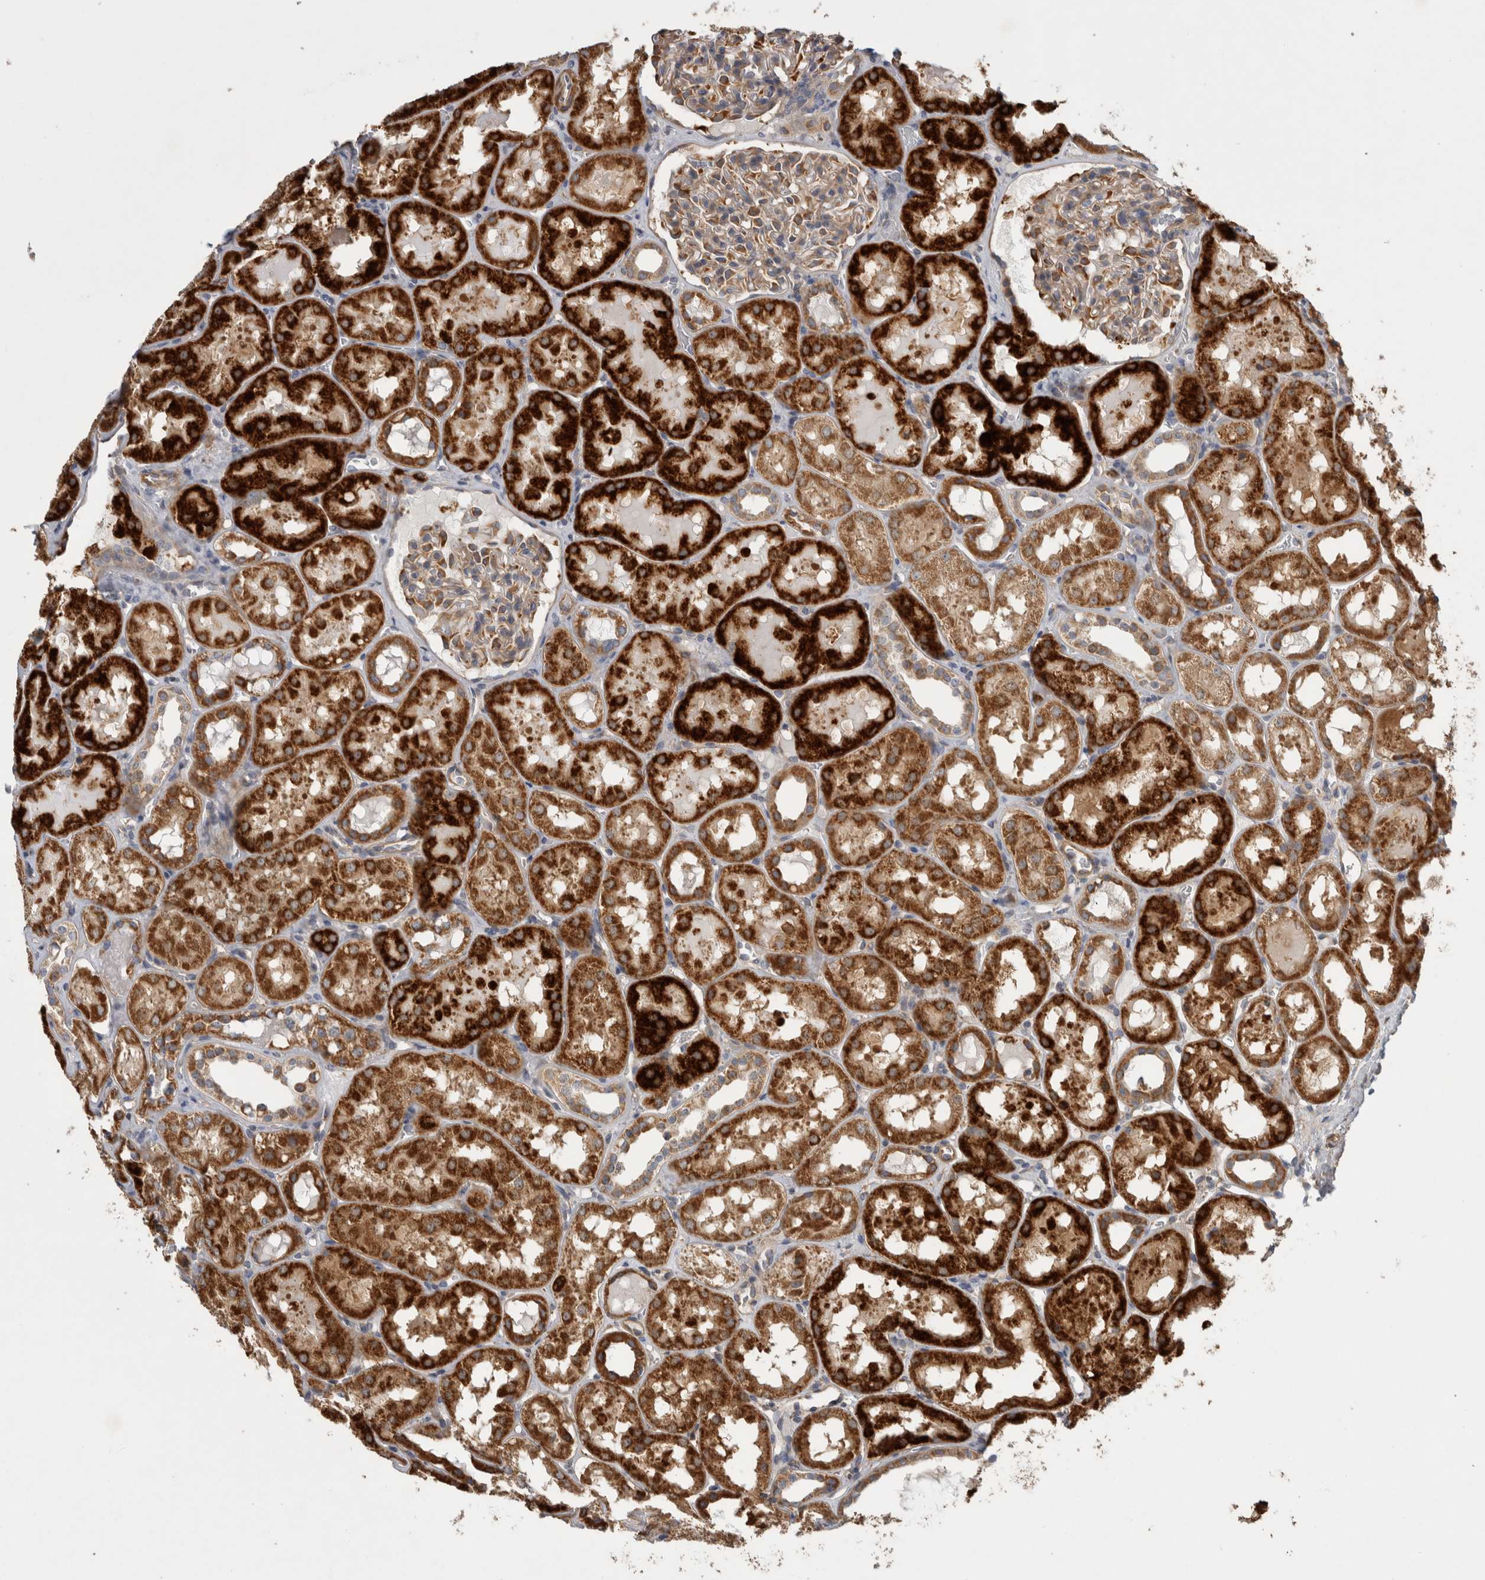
{"staining": {"intensity": "moderate", "quantity": ">75%", "location": "cytoplasmic/membranous"}, "tissue": "kidney", "cell_type": "Cells in glomeruli", "image_type": "normal", "snomed": [{"axis": "morphology", "description": "Normal tissue, NOS"}, {"axis": "topography", "description": "Kidney"}, {"axis": "topography", "description": "Urinary bladder"}], "caption": "Kidney stained for a protein reveals moderate cytoplasmic/membranous positivity in cells in glomeruli. The staining is performed using DAB (3,3'-diaminobenzidine) brown chromogen to label protein expression. The nuclei are counter-stained blue using hematoxylin.", "gene": "SFXN2", "patient": {"sex": "male", "age": 16}}